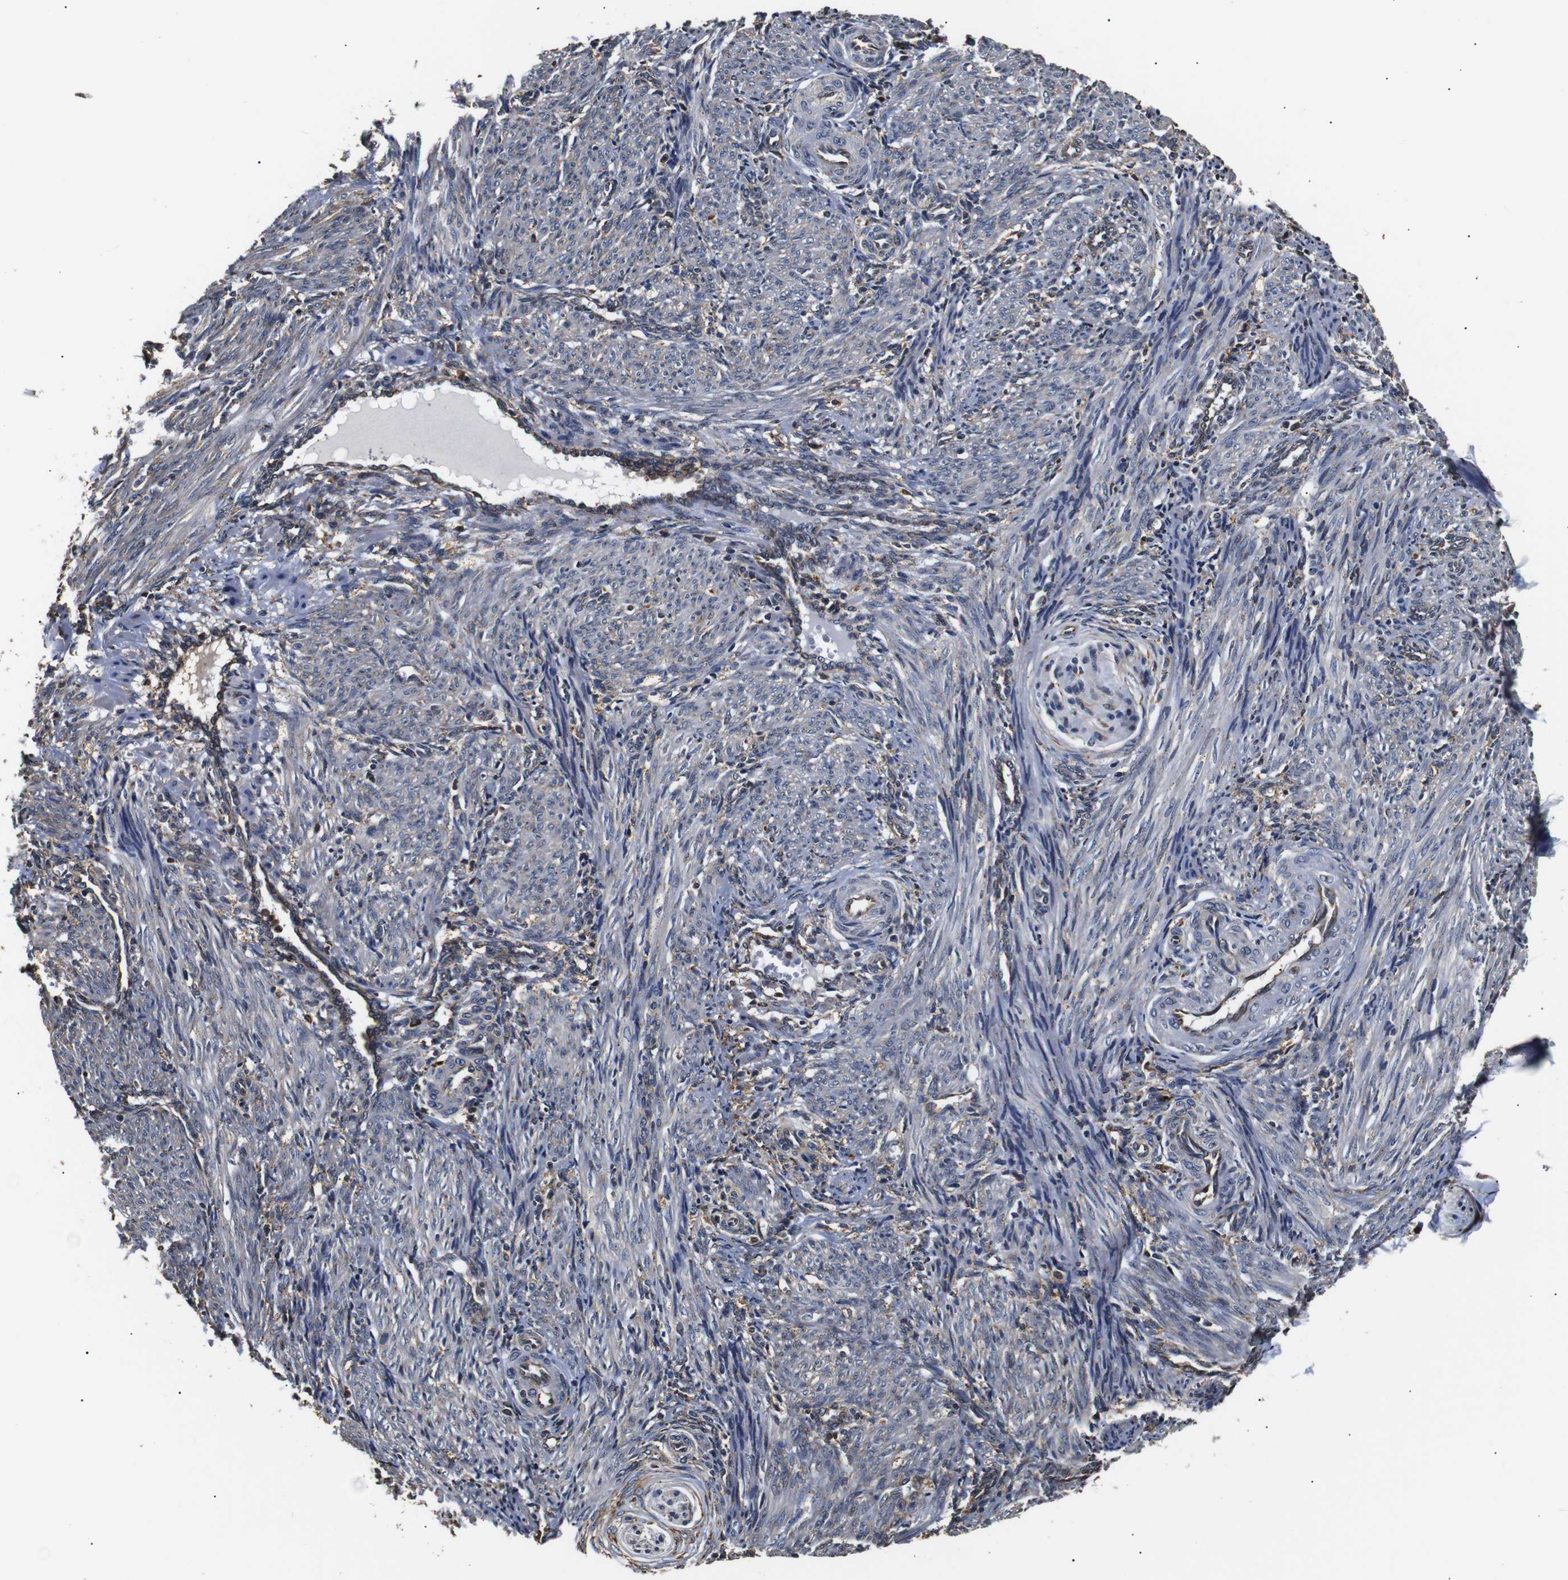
{"staining": {"intensity": "weak", "quantity": "<25%", "location": "cytoplasmic/membranous"}, "tissue": "smooth muscle", "cell_type": "Smooth muscle cells", "image_type": "normal", "snomed": [{"axis": "morphology", "description": "Normal tissue, NOS"}, {"axis": "topography", "description": "Endometrium"}], "caption": "A photomicrograph of smooth muscle stained for a protein demonstrates no brown staining in smooth muscle cells. The staining is performed using DAB (3,3'-diaminobenzidine) brown chromogen with nuclei counter-stained in using hematoxylin.", "gene": "HHIP", "patient": {"sex": "female", "age": 33}}